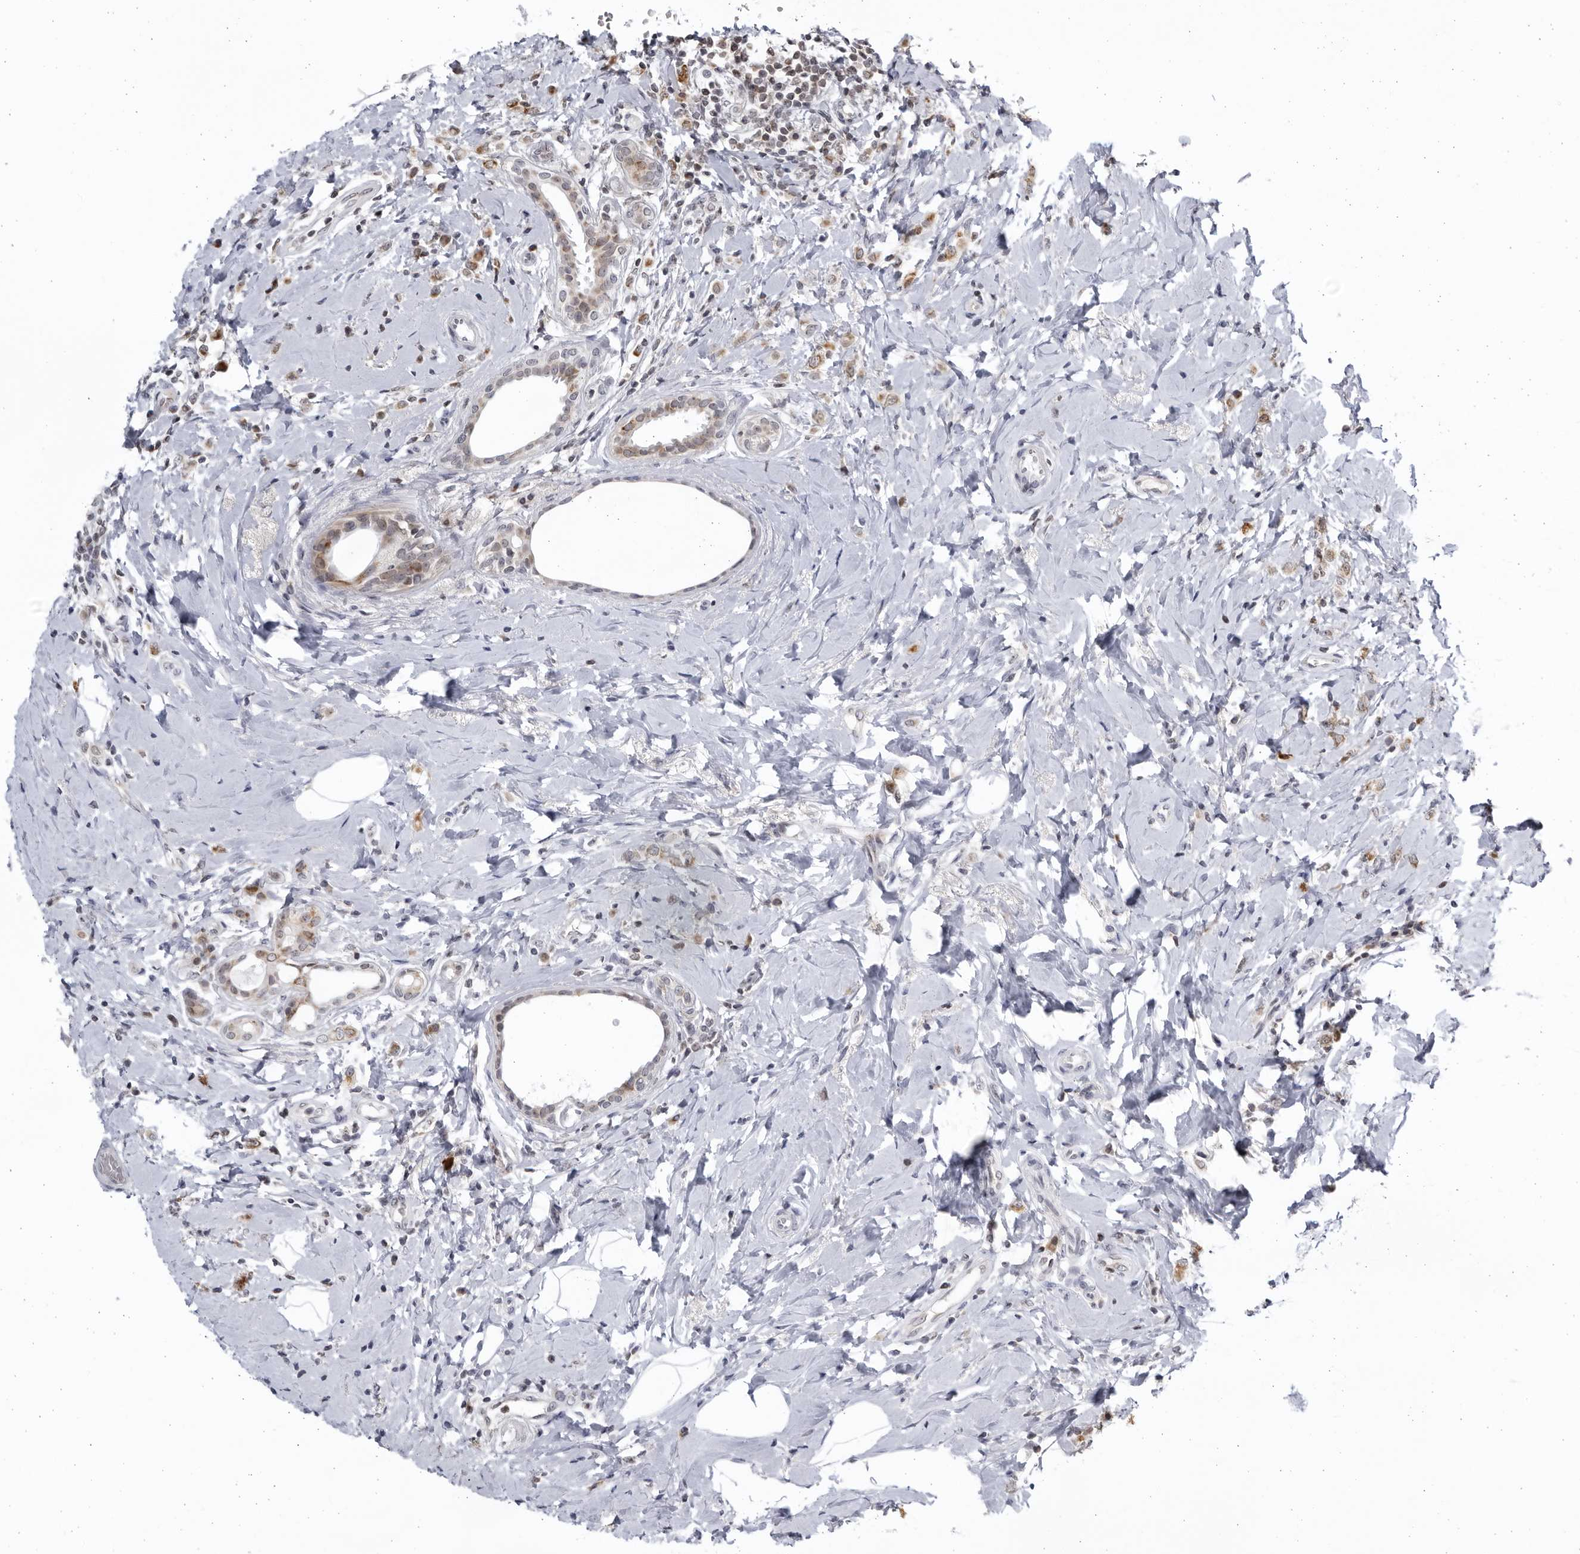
{"staining": {"intensity": "moderate", "quantity": ">75%", "location": "cytoplasmic/membranous"}, "tissue": "breast cancer", "cell_type": "Tumor cells", "image_type": "cancer", "snomed": [{"axis": "morphology", "description": "Lobular carcinoma"}, {"axis": "topography", "description": "Breast"}], "caption": "A brown stain highlights moderate cytoplasmic/membranous positivity of a protein in breast lobular carcinoma tumor cells.", "gene": "SLC25A22", "patient": {"sex": "female", "age": 47}}